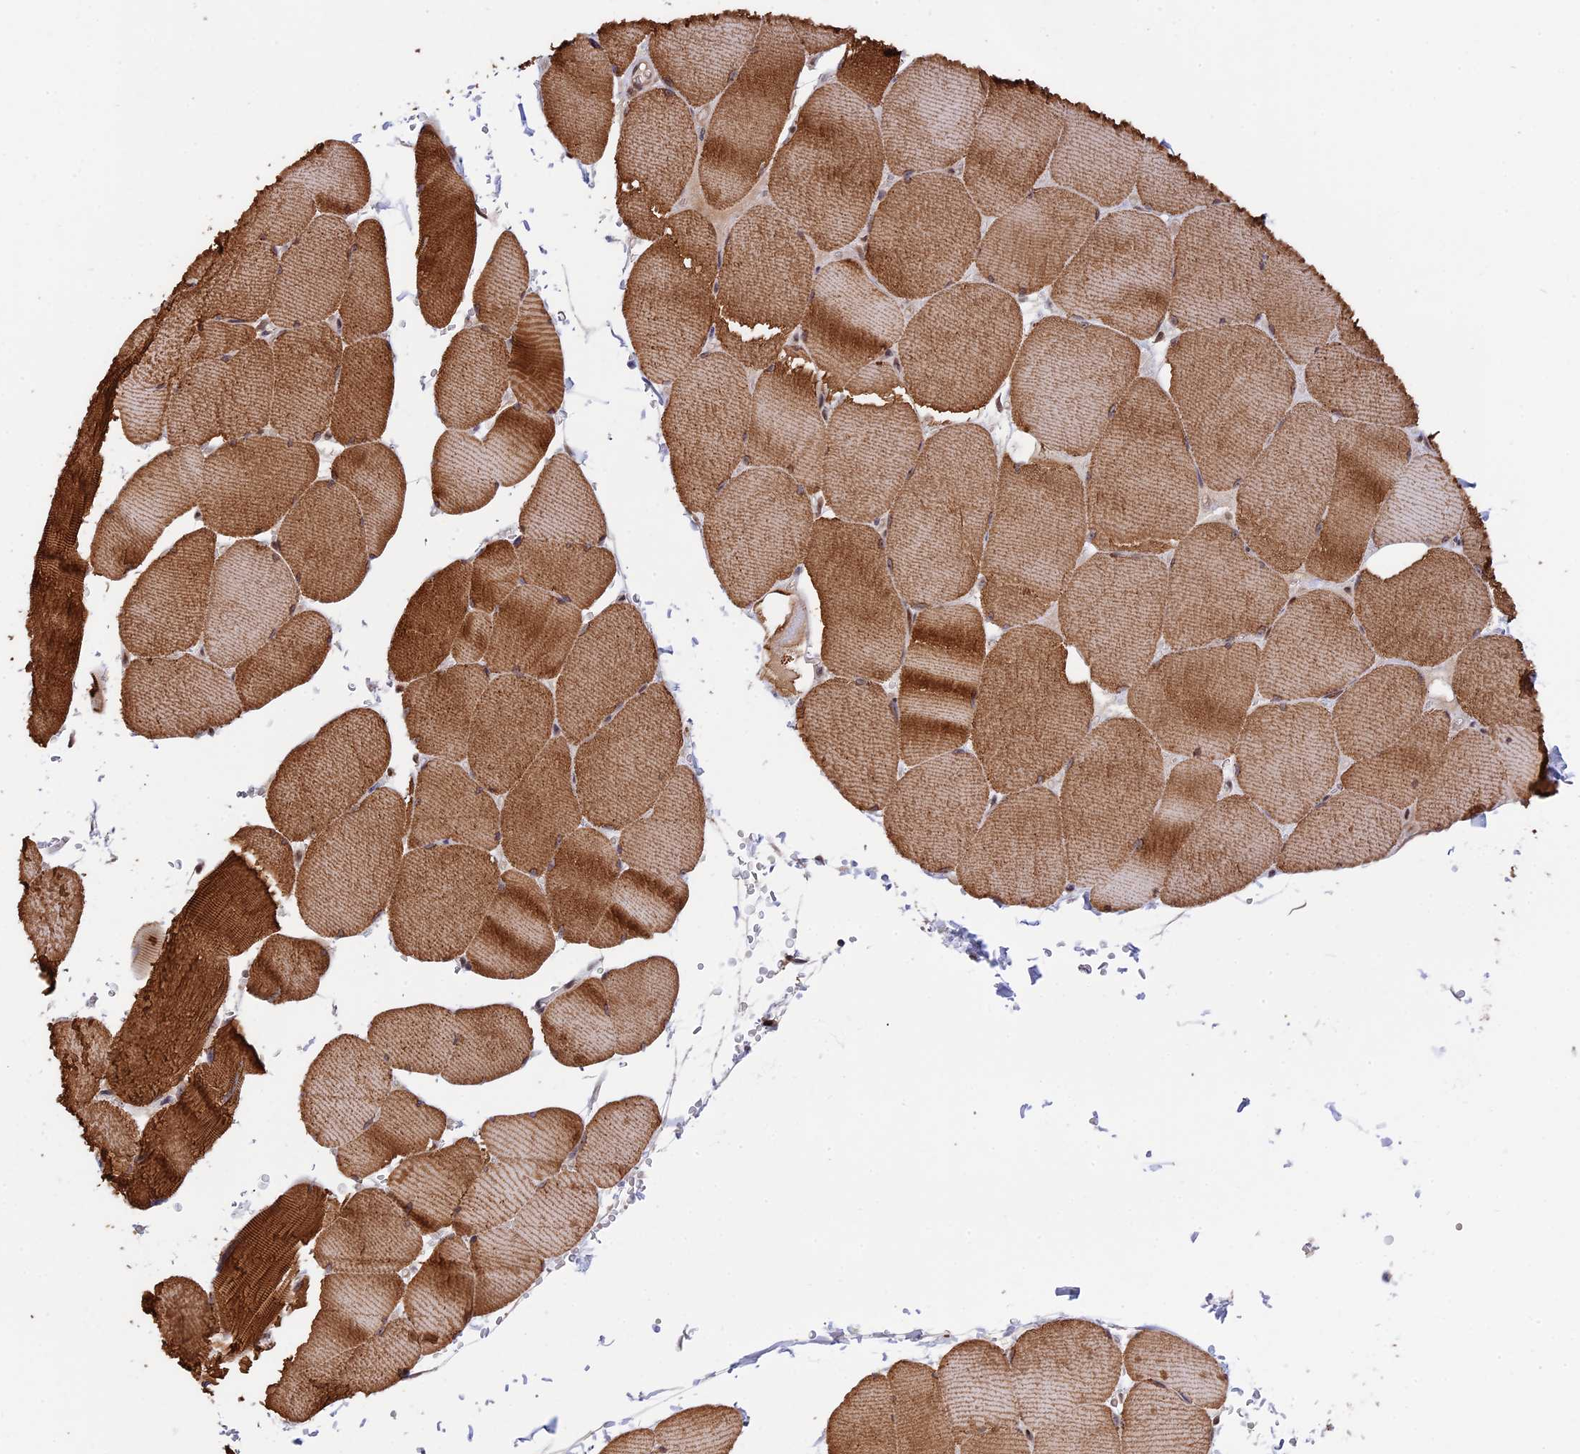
{"staining": {"intensity": "strong", "quantity": ">75%", "location": "cytoplasmic/membranous"}, "tissue": "skeletal muscle", "cell_type": "Myocytes", "image_type": "normal", "snomed": [{"axis": "morphology", "description": "Normal tissue, NOS"}, {"axis": "topography", "description": "Skeletal muscle"}, {"axis": "topography", "description": "Head-Neck"}], "caption": "Immunohistochemical staining of benign human skeletal muscle displays >75% levels of strong cytoplasmic/membranous protein staining in about >75% of myocytes. The staining was performed using DAB (3,3'-diaminobenzidine), with brown indicating positive protein expression. Nuclei are stained blue with hematoxylin.", "gene": "ZNF428", "patient": {"sex": "male", "age": 66}}